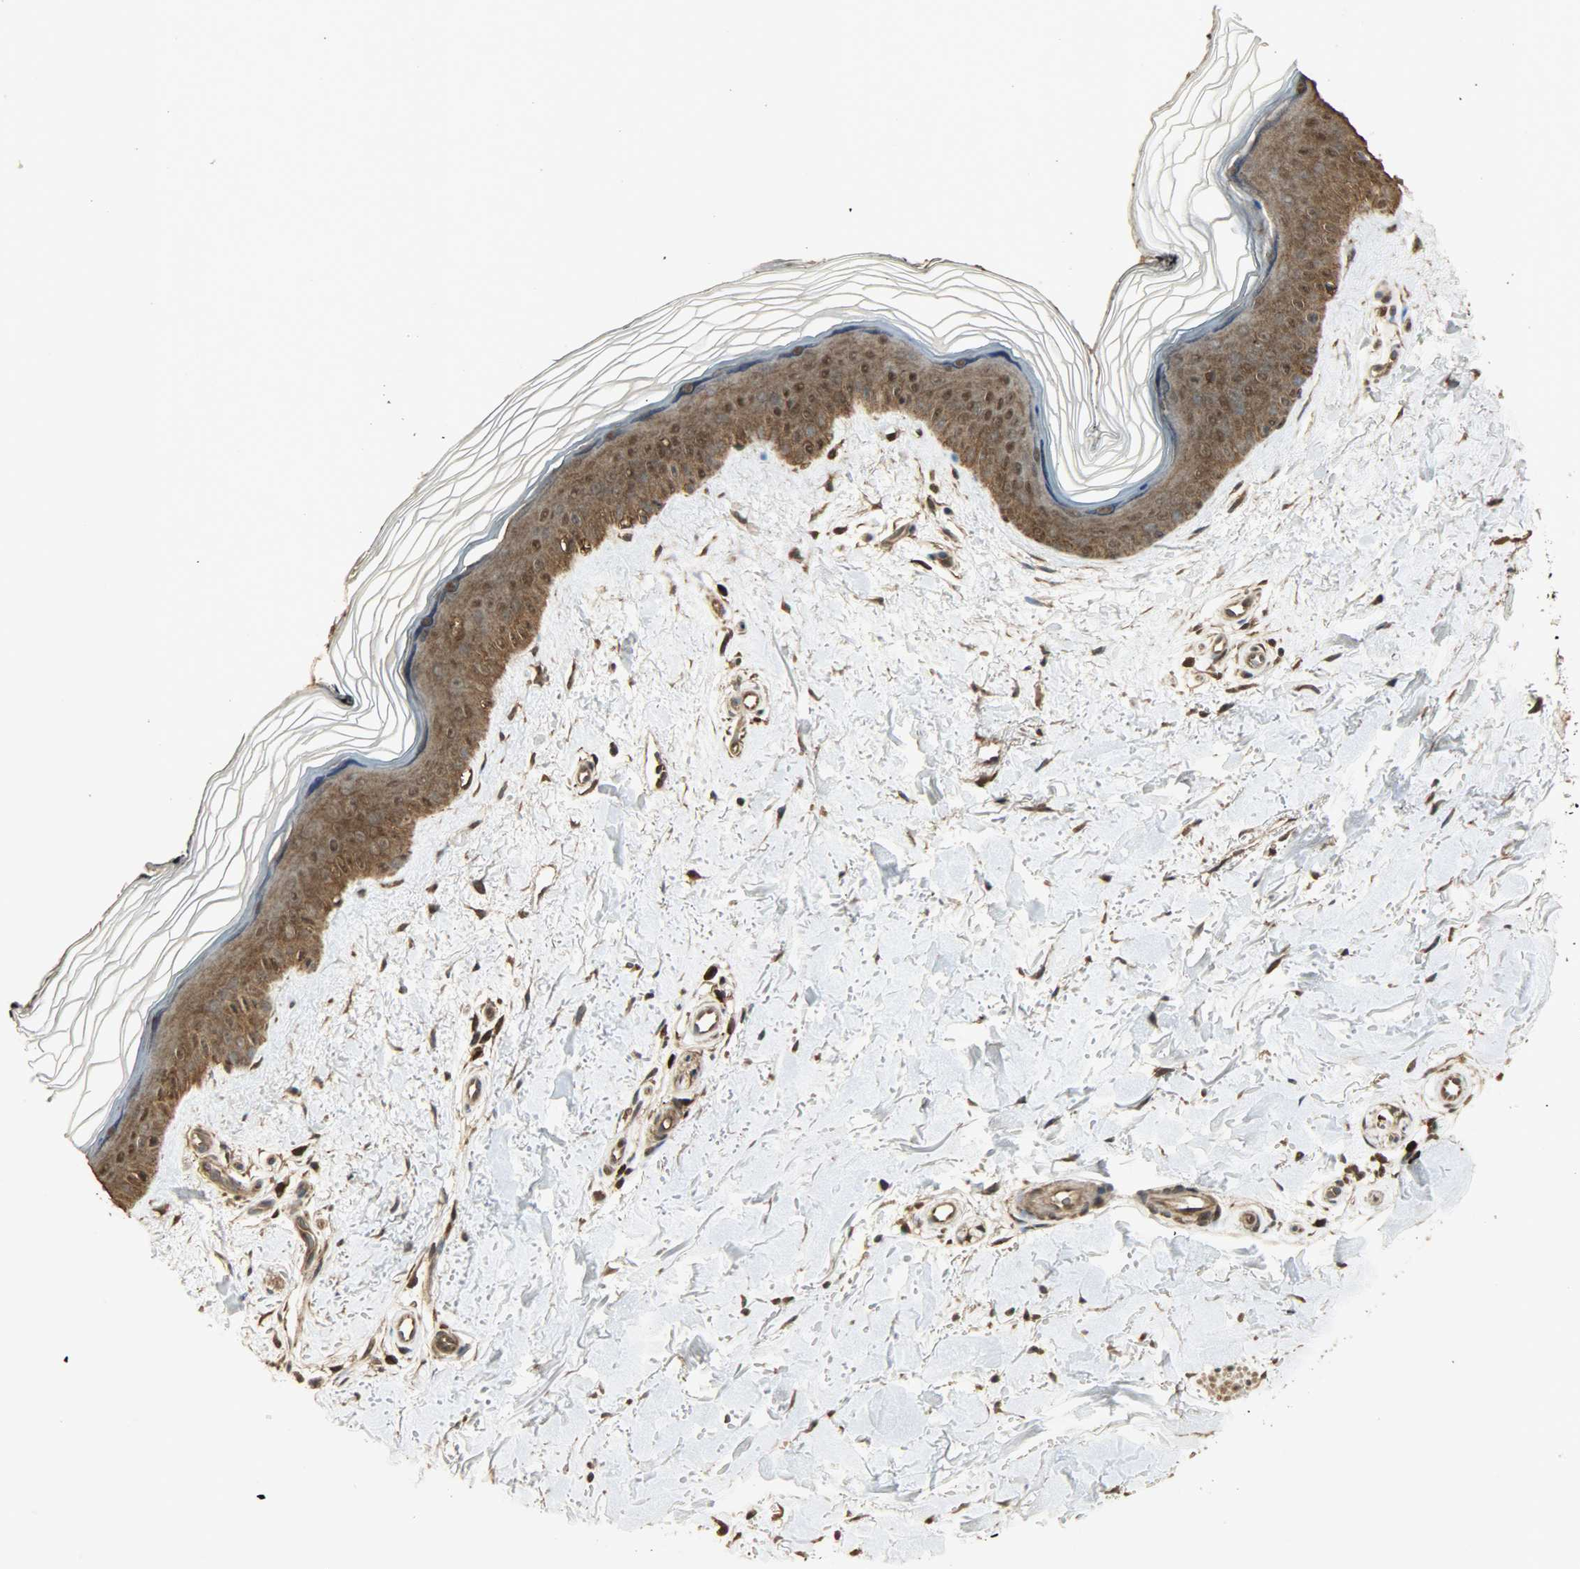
{"staining": {"intensity": "moderate", "quantity": ">75%", "location": "cytoplasmic/membranous,nuclear"}, "tissue": "skin", "cell_type": "Fibroblasts", "image_type": "normal", "snomed": [{"axis": "morphology", "description": "Normal tissue, NOS"}, {"axis": "topography", "description": "Skin"}], "caption": "IHC image of unremarkable skin: human skin stained using IHC demonstrates medium levels of moderate protein expression localized specifically in the cytoplasmic/membranous,nuclear of fibroblasts, appearing as a cytoplasmic/membranous,nuclear brown color.", "gene": "YWHAZ", "patient": {"sex": "female", "age": 19}}